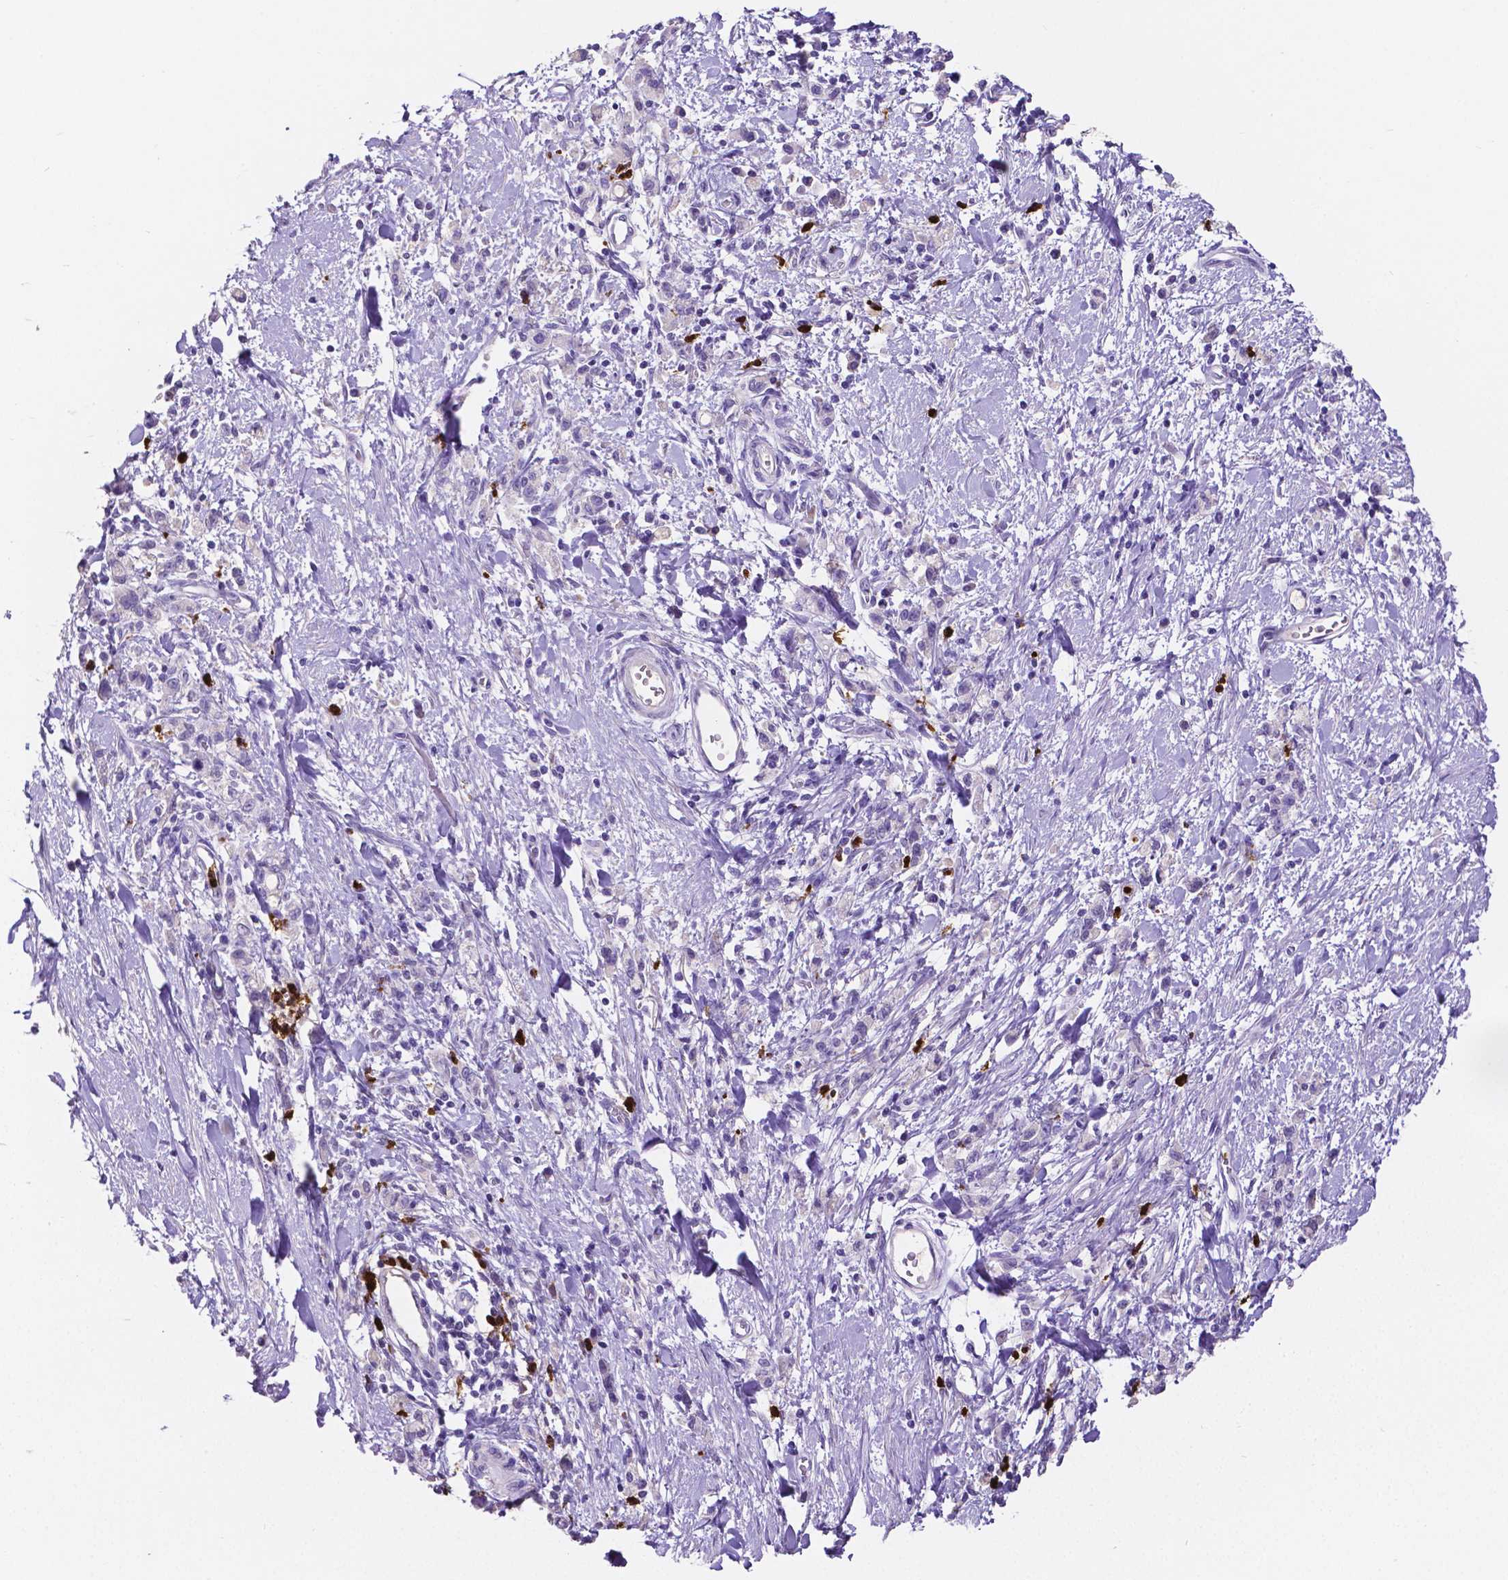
{"staining": {"intensity": "negative", "quantity": "none", "location": "none"}, "tissue": "stomach cancer", "cell_type": "Tumor cells", "image_type": "cancer", "snomed": [{"axis": "morphology", "description": "Adenocarcinoma, NOS"}, {"axis": "topography", "description": "Stomach"}], "caption": "This is an immunohistochemistry (IHC) image of stomach cancer (adenocarcinoma). There is no staining in tumor cells.", "gene": "MMP9", "patient": {"sex": "male", "age": 77}}